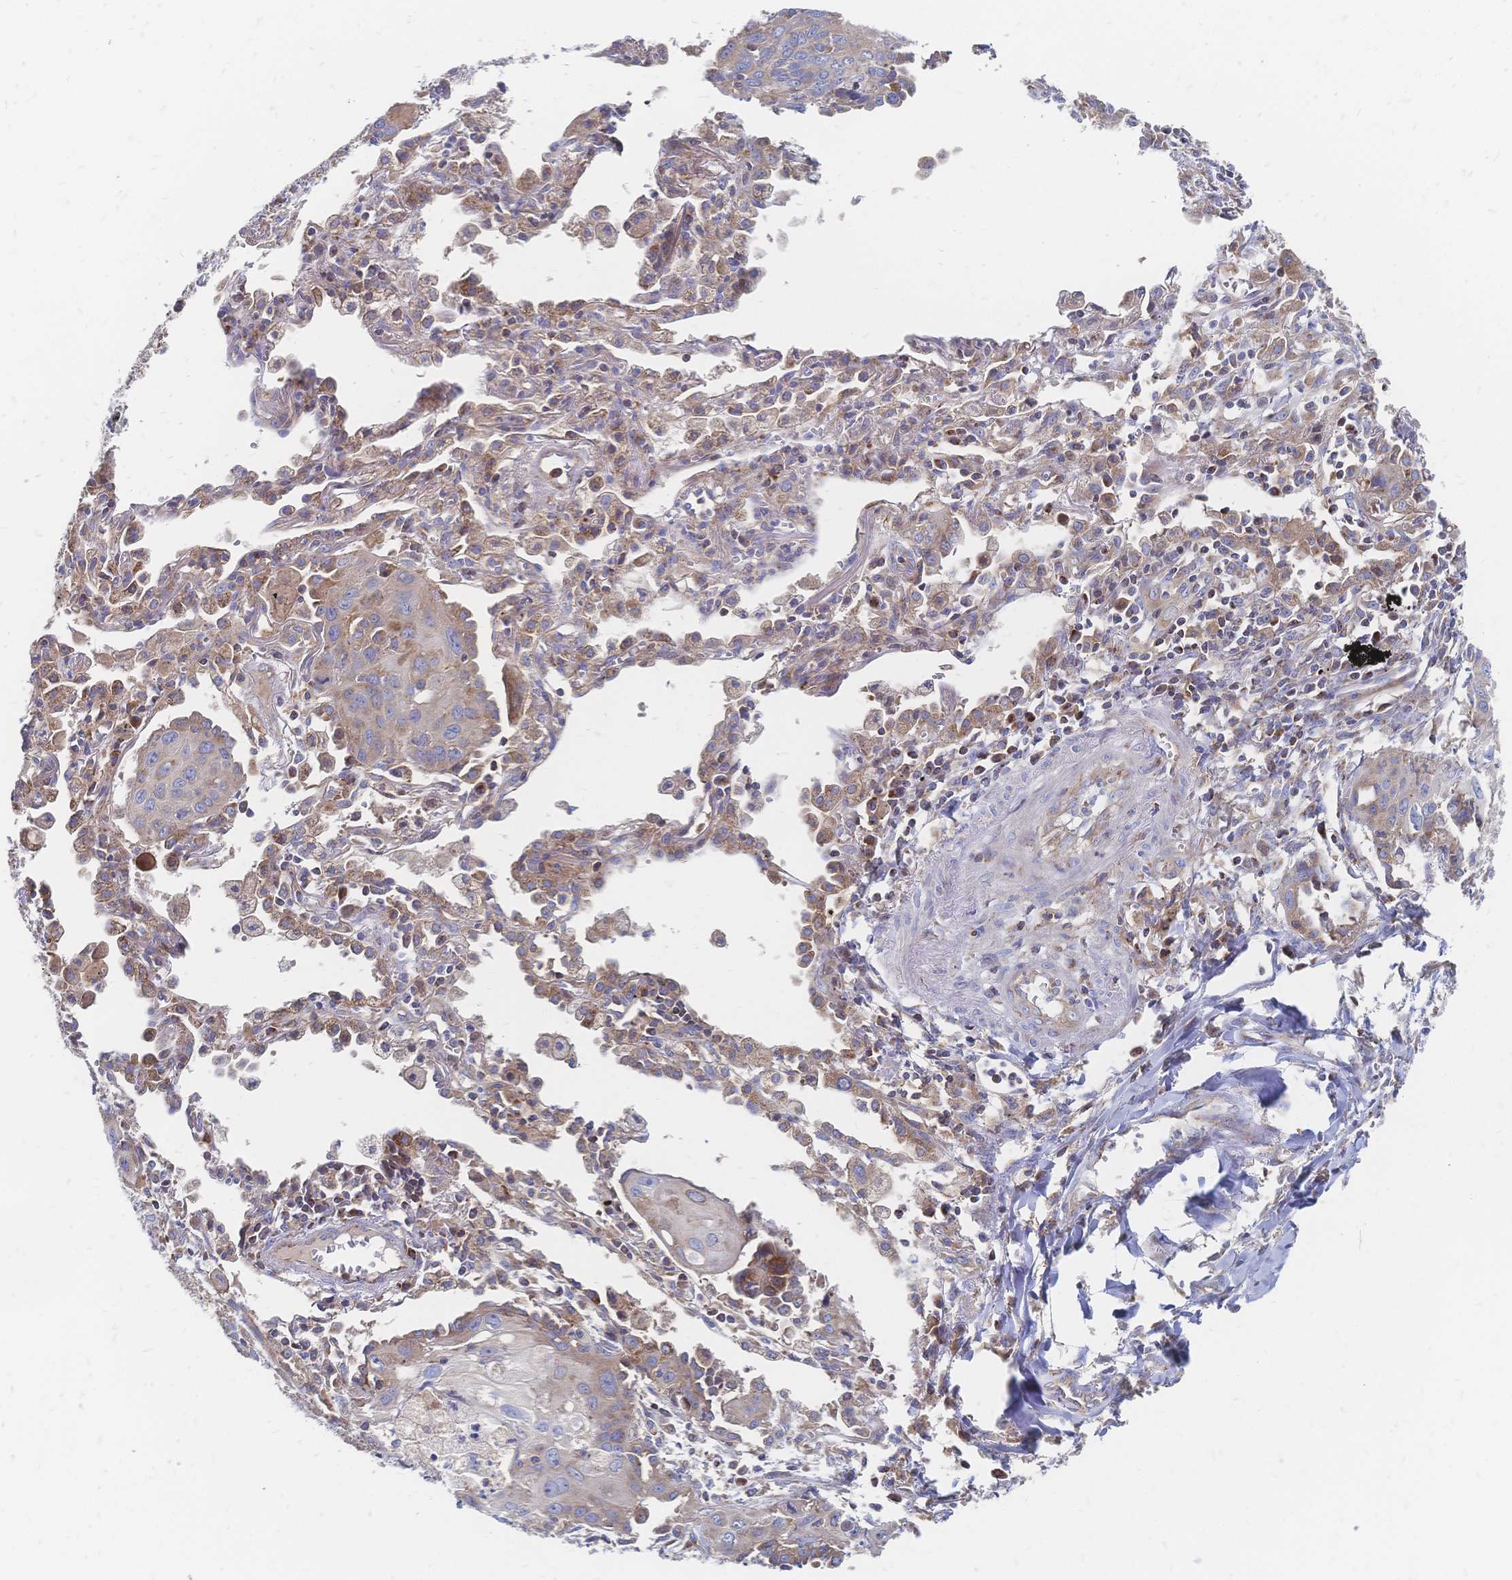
{"staining": {"intensity": "weak", "quantity": "25%-75%", "location": "cytoplasmic/membranous"}, "tissue": "lung cancer", "cell_type": "Tumor cells", "image_type": "cancer", "snomed": [{"axis": "morphology", "description": "Squamous cell carcinoma, NOS"}, {"axis": "topography", "description": "Lung"}], "caption": "Lung squamous cell carcinoma stained with DAB immunohistochemistry (IHC) reveals low levels of weak cytoplasmic/membranous positivity in about 25%-75% of tumor cells. (DAB (3,3'-diaminobenzidine) IHC, brown staining for protein, blue staining for nuclei).", "gene": "SORBS1", "patient": {"sex": "male", "age": 71}}